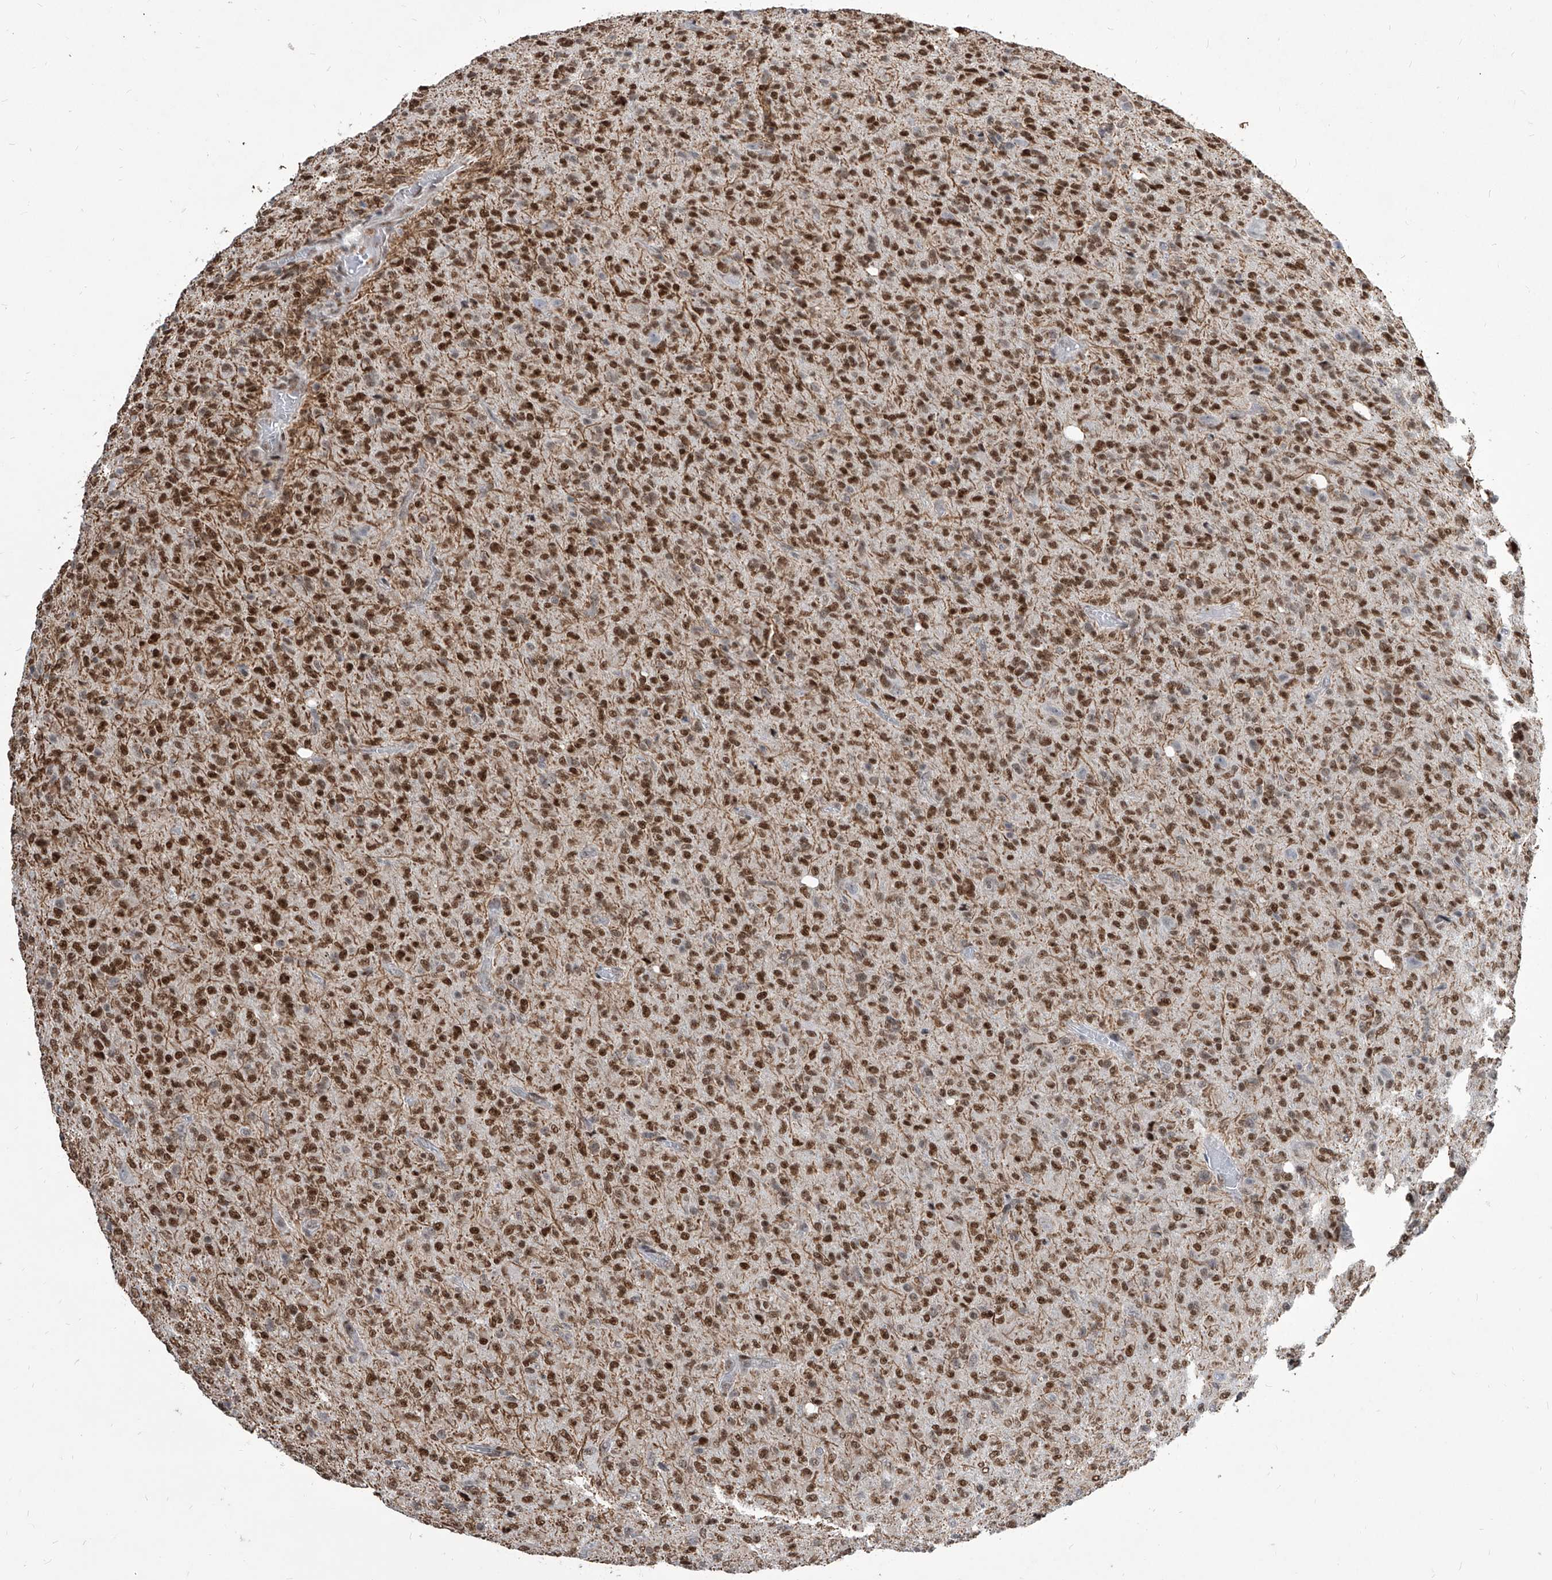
{"staining": {"intensity": "strong", "quantity": ">75%", "location": "nuclear"}, "tissue": "glioma", "cell_type": "Tumor cells", "image_type": "cancer", "snomed": [{"axis": "morphology", "description": "Glioma, malignant, High grade"}, {"axis": "topography", "description": "Brain"}], "caption": "This histopathology image demonstrates immunohistochemistry (IHC) staining of malignant glioma (high-grade), with high strong nuclear expression in about >75% of tumor cells.", "gene": "IRF2", "patient": {"sex": "female", "age": 57}}